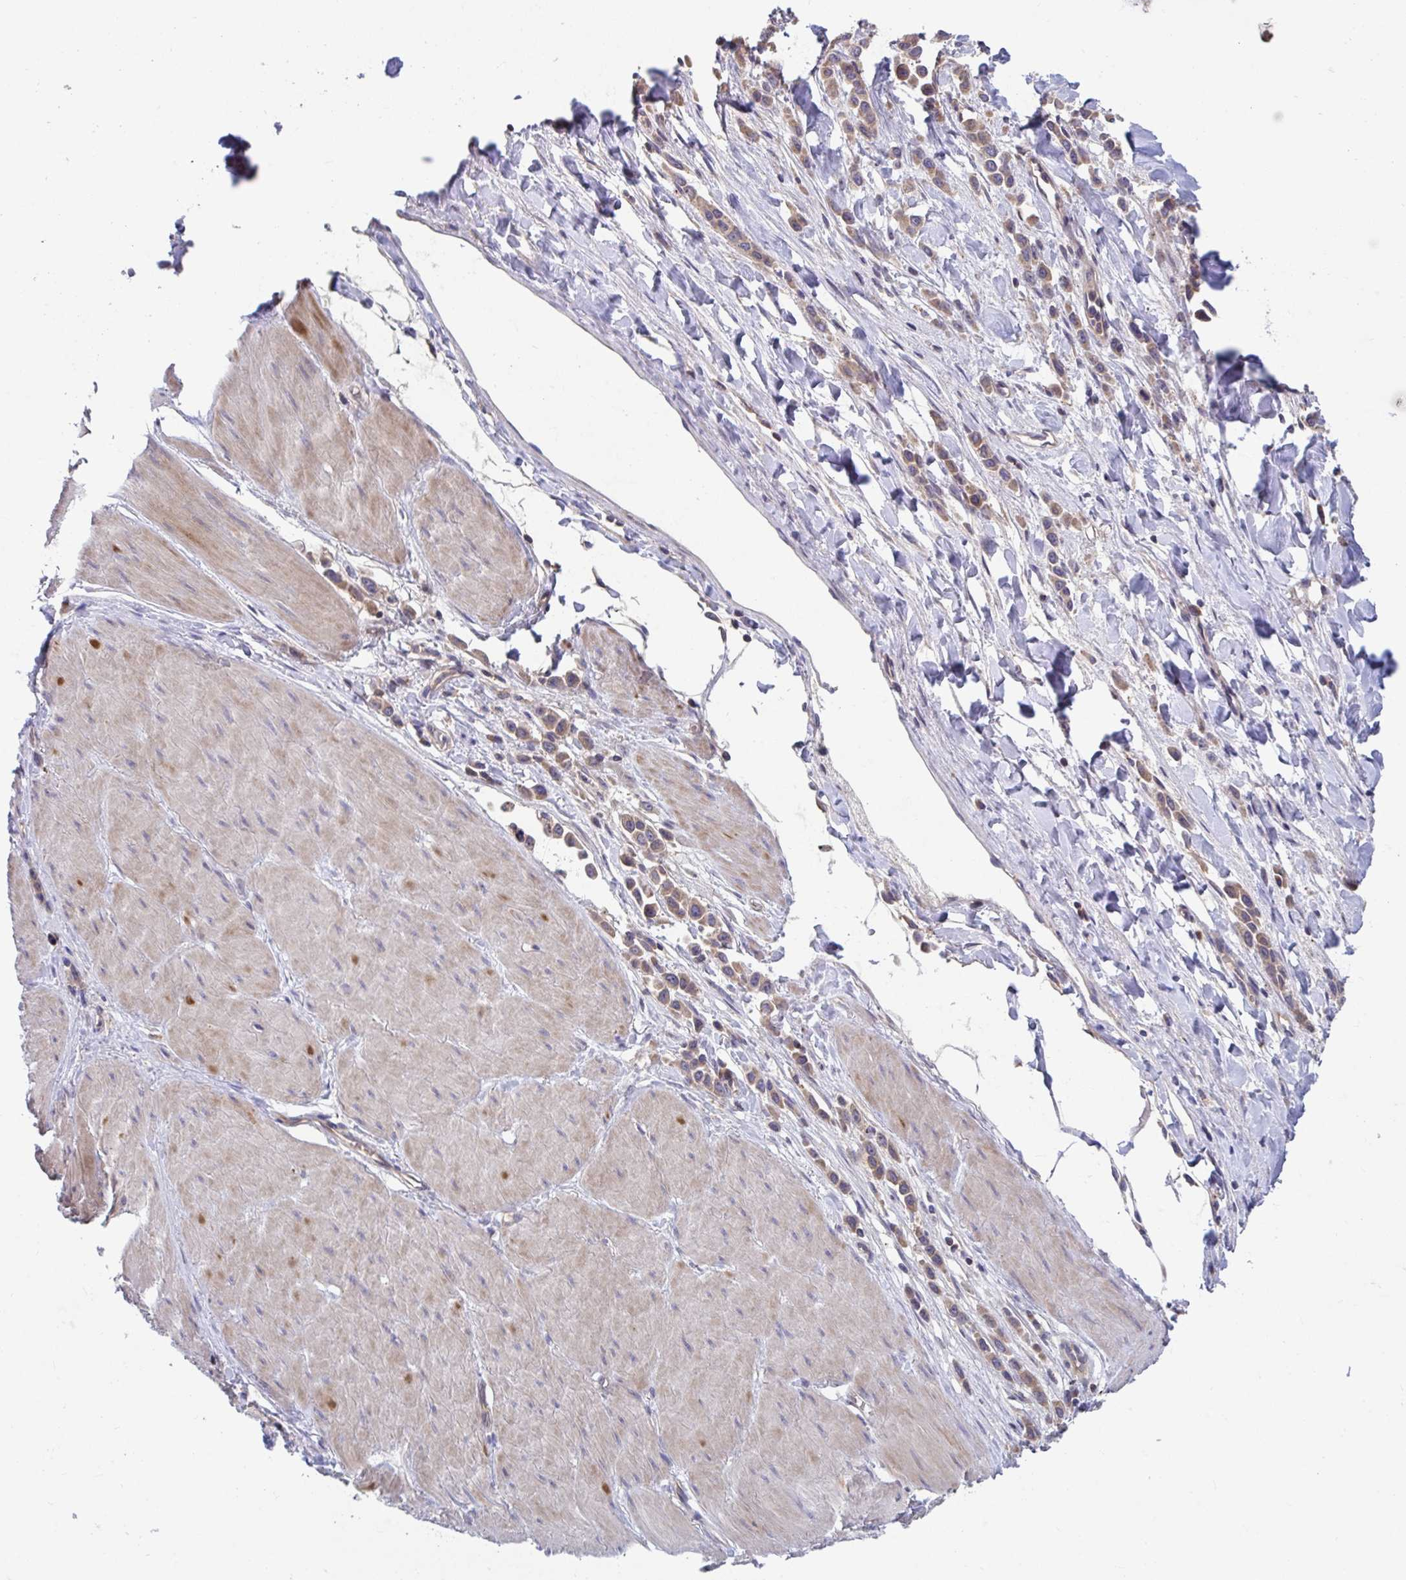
{"staining": {"intensity": "moderate", "quantity": ">75%", "location": "cytoplasmic/membranous"}, "tissue": "stomach cancer", "cell_type": "Tumor cells", "image_type": "cancer", "snomed": [{"axis": "morphology", "description": "Adenocarcinoma, NOS"}, {"axis": "topography", "description": "Stomach"}], "caption": "Immunohistochemistry (IHC) photomicrograph of human stomach cancer (adenocarcinoma) stained for a protein (brown), which exhibits medium levels of moderate cytoplasmic/membranous expression in about >75% of tumor cells.", "gene": "IST1", "patient": {"sex": "male", "age": 47}}